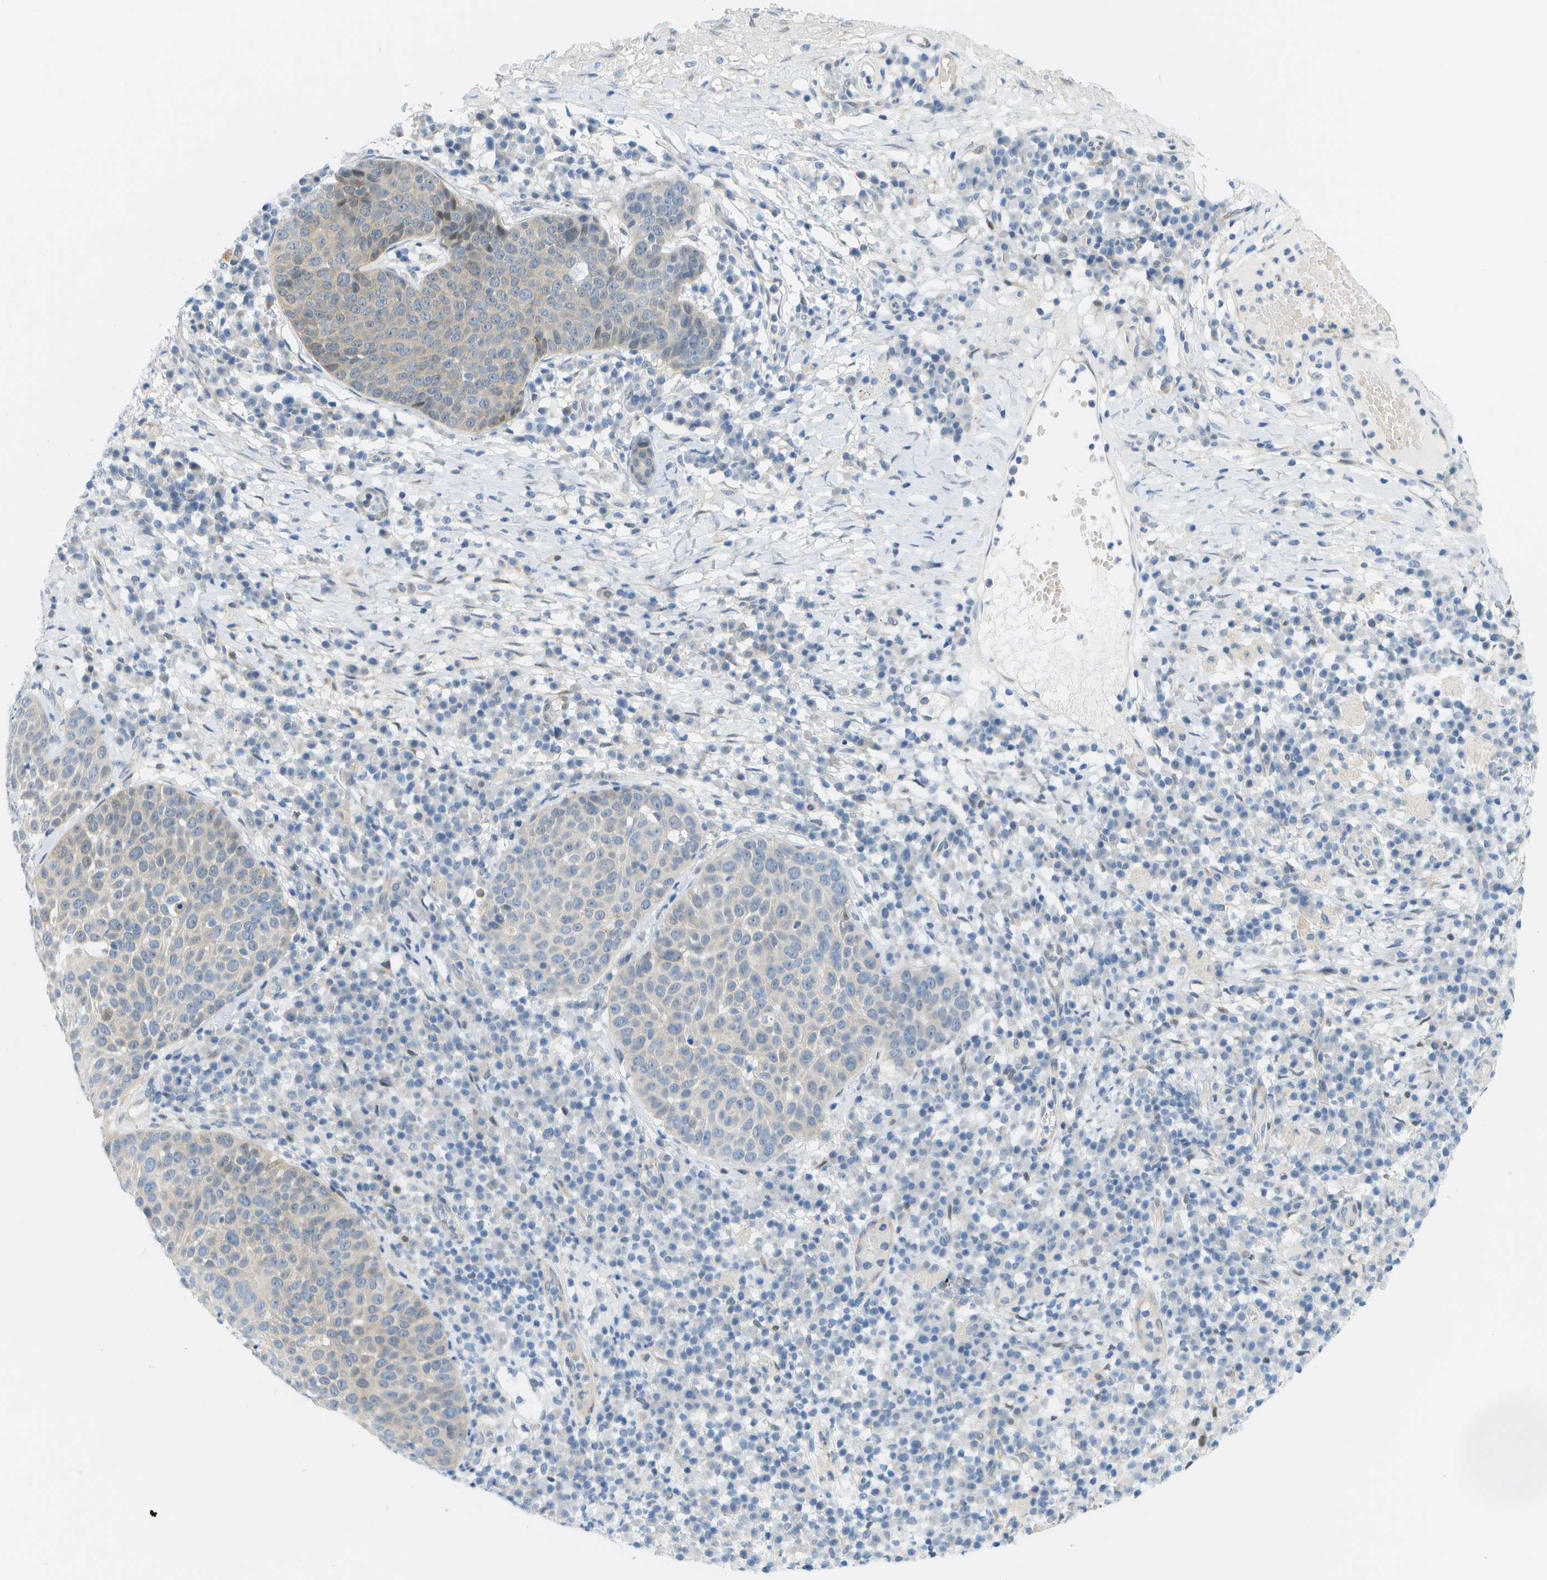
{"staining": {"intensity": "negative", "quantity": "none", "location": "none"}, "tissue": "skin cancer", "cell_type": "Tumor cells", "image_type": "cancer", "snomed": [{"axis": "morphology", "description": "Squamous cell carcinoma in situ, NOS"}, {"axis": "morphology", "description": "Squamous cell carcinoma, NOS"}, {"axis": "topography", "description": "Skin"}], "caption": "Skin cancer stained for a protein using immunohistochemistry exhibits no expression tumor cells.", "gene": "CUL9", "patient": {"sex": "male", "age": 93}}